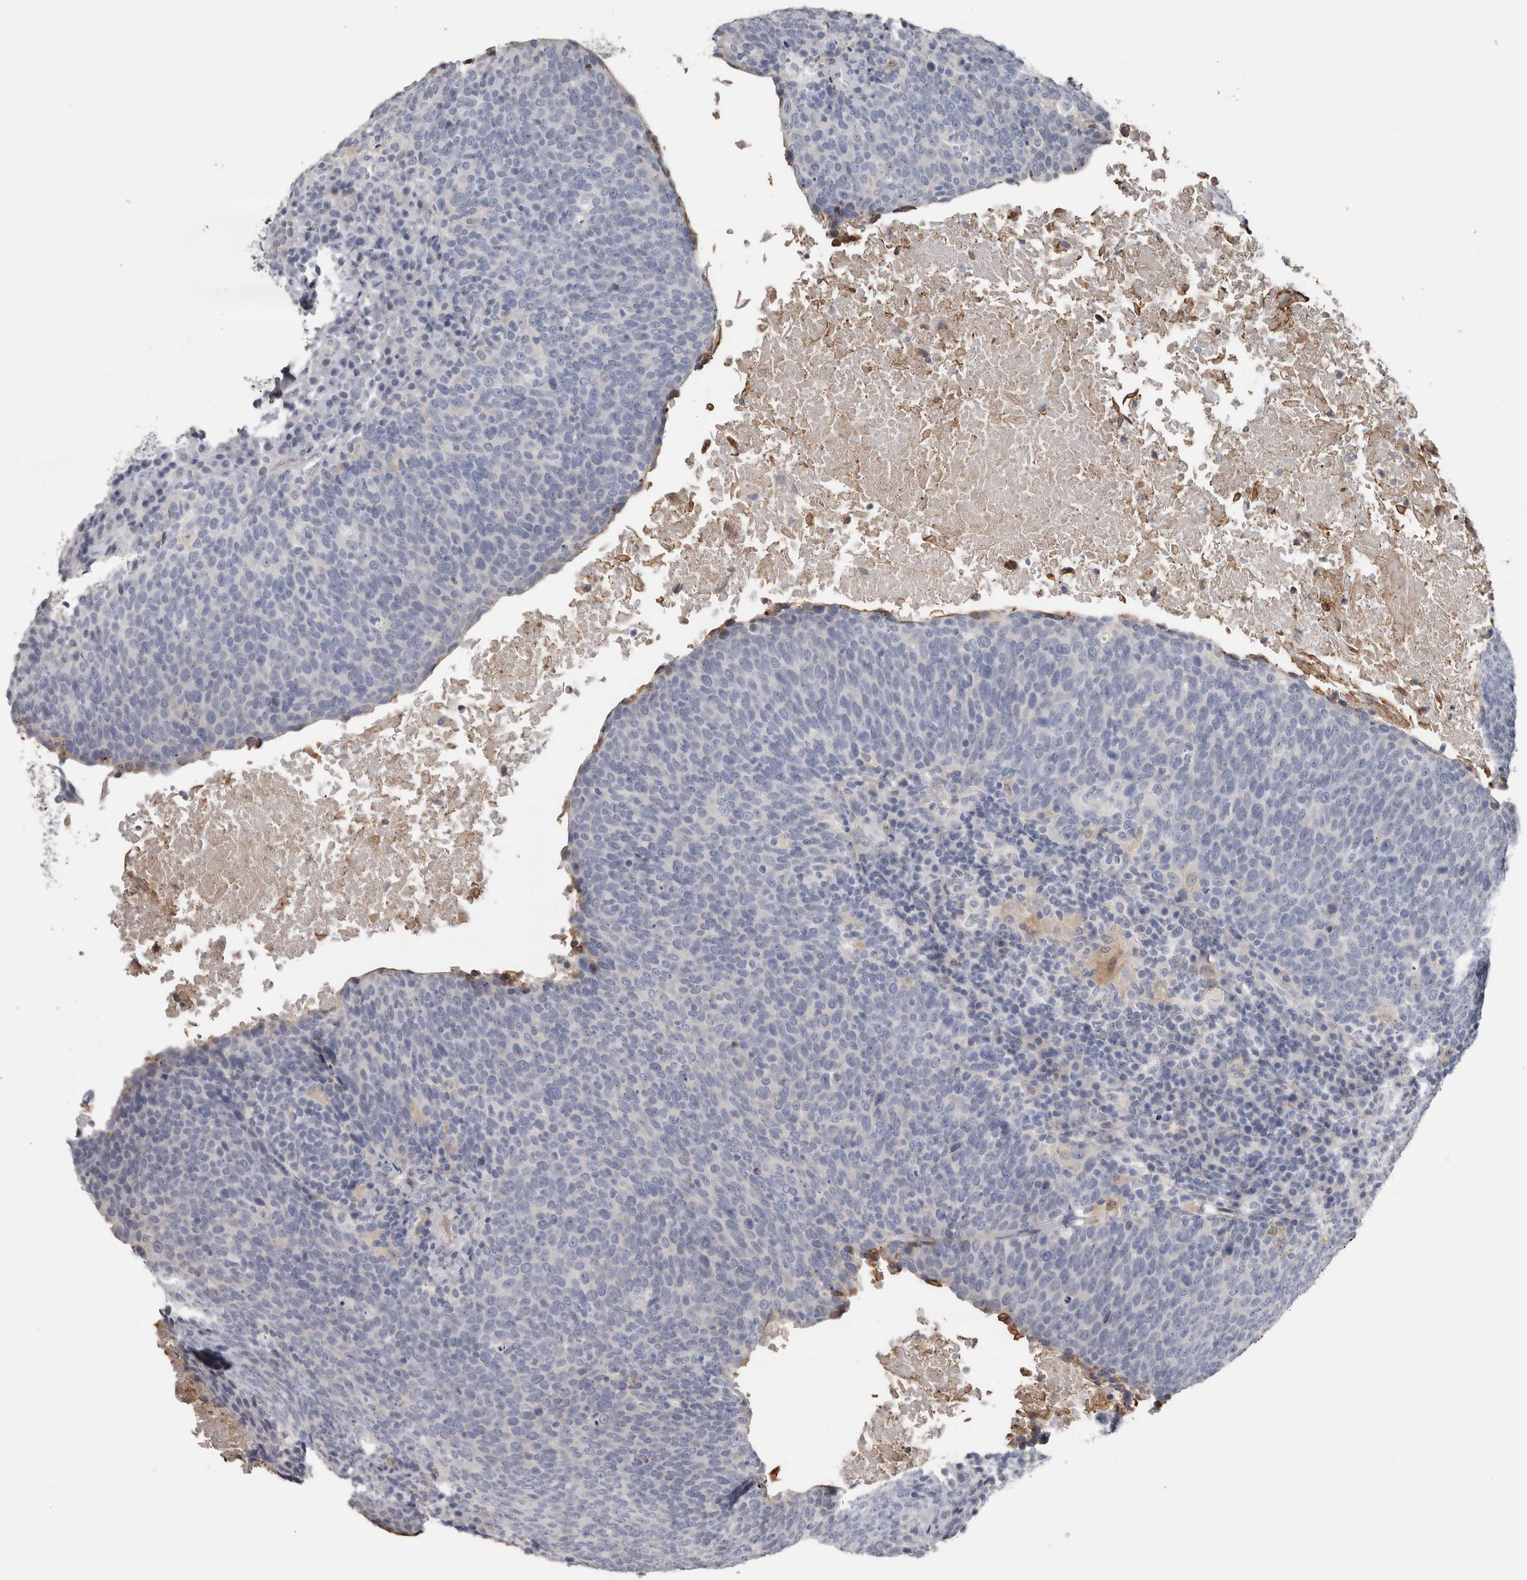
{"staining": {"intensity": "negative", "quantity": "none", "location": "none"}, "tissue": "head and neck cancer", "cell_type": "Tumor cells", "image_type": "cancer", "snomed": [{"axis": "morphology", "description": "Squamous cell carcinoma, NOS"}, {"axis": "morphology", "description": "Squamous cell carcinoma, metastatic, NOS"}, {"axis": "topography", "description": "Lymph node"}, {"axis": "topography", "description": "Head-Neck"}], "caption": "This is an IHC photomicrograph of squamous cell carcinoma (head and neck). There is no expression in tumor cells.", "gene": "FABP7", "patient": {"sex": "male", "age": 62}}